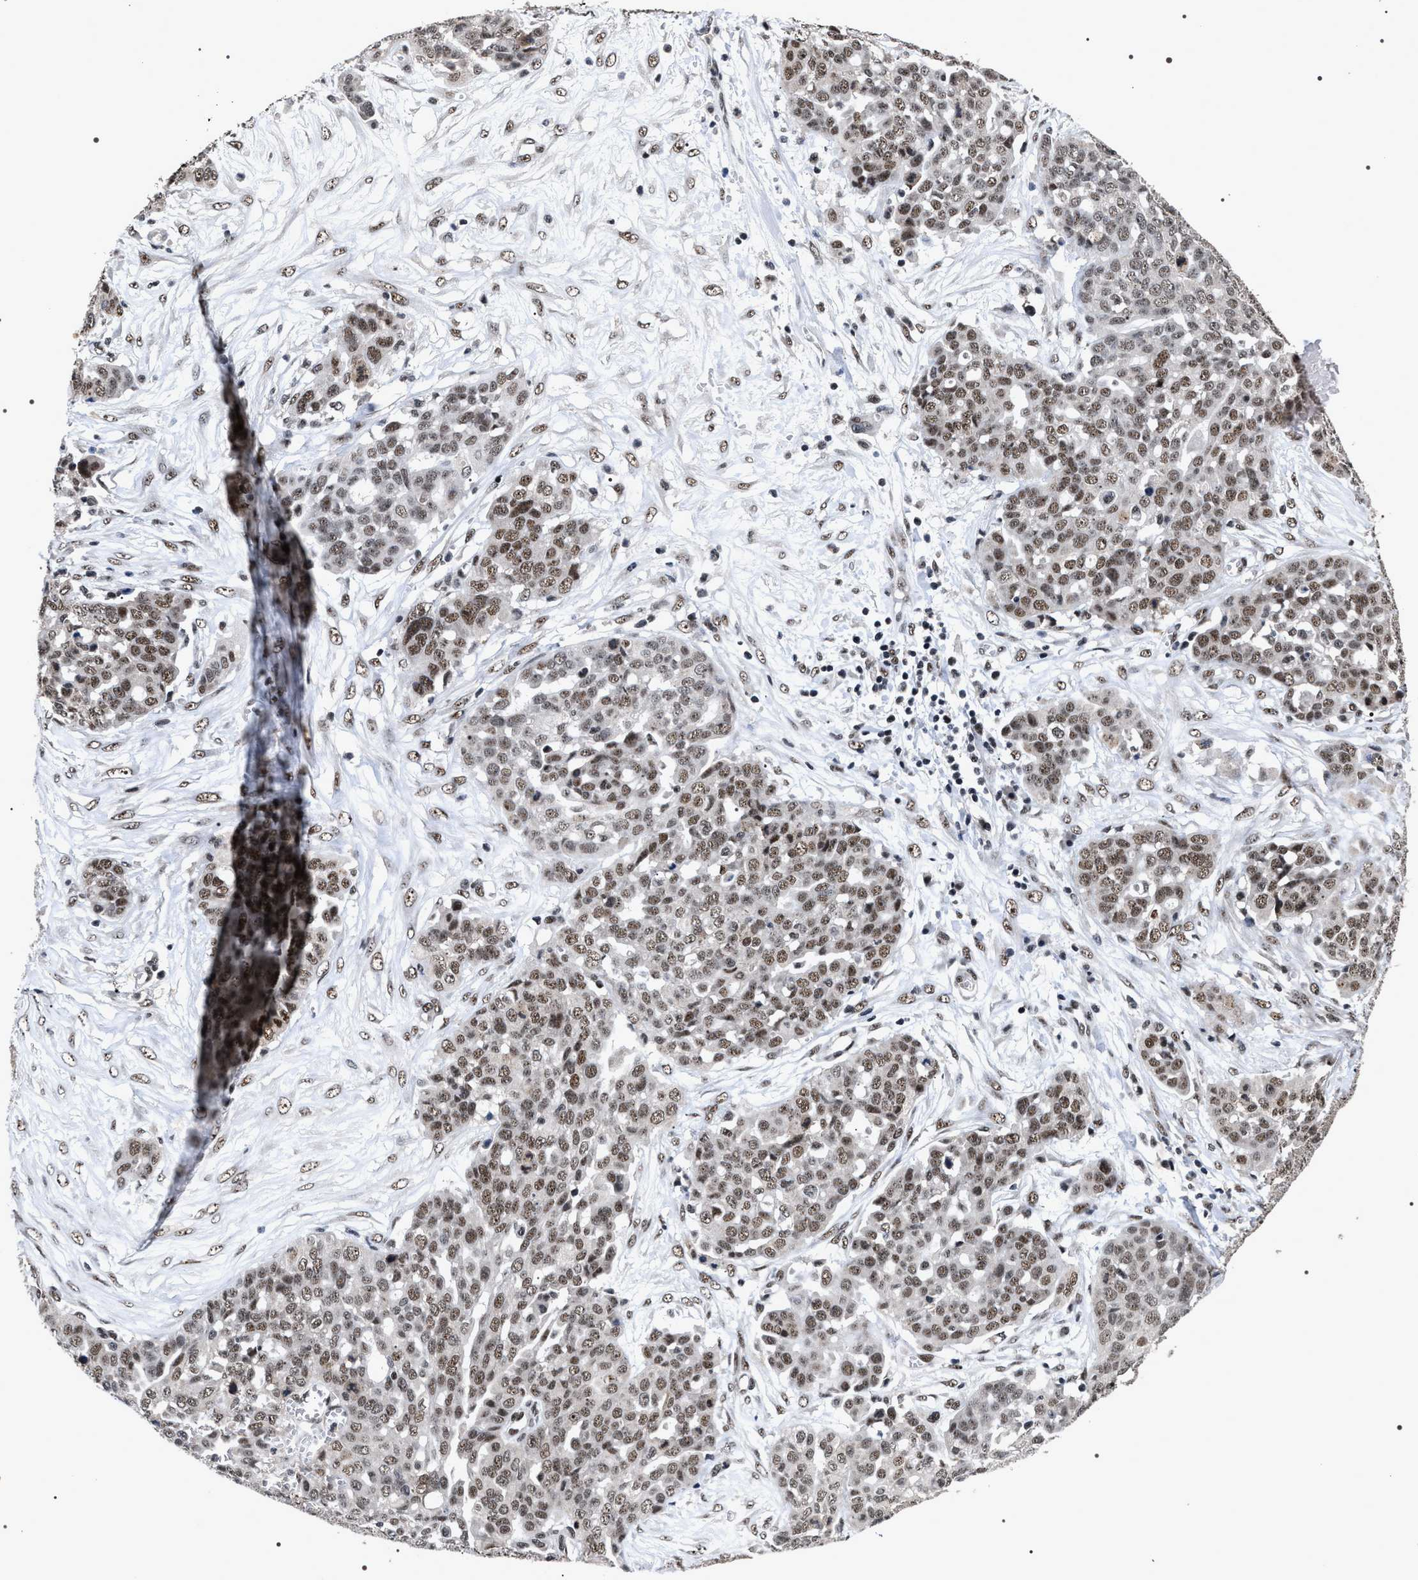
{"staining": {"intensity": "moderate", "quantity": ">75%", "location": "nuclear"}, "tissue": "ovarian cancer", "cell_type": "Tumor cells", "image_type": "cancer", "snomed": [{"axis": "morphology", "description": "Cystadenocarcinoma, serous, NOS"}, {"axis": "topography", "description": "Soft tissue"}, {"axis": "topography", "description": "Ovary"}], "caption": "Tumor cells demonstrate moderate nuclear positivity in approximately >75% of cells in ovarian cancer.", "gene": "RRP1B", "patient": {"sex": "female", "age": 57}}